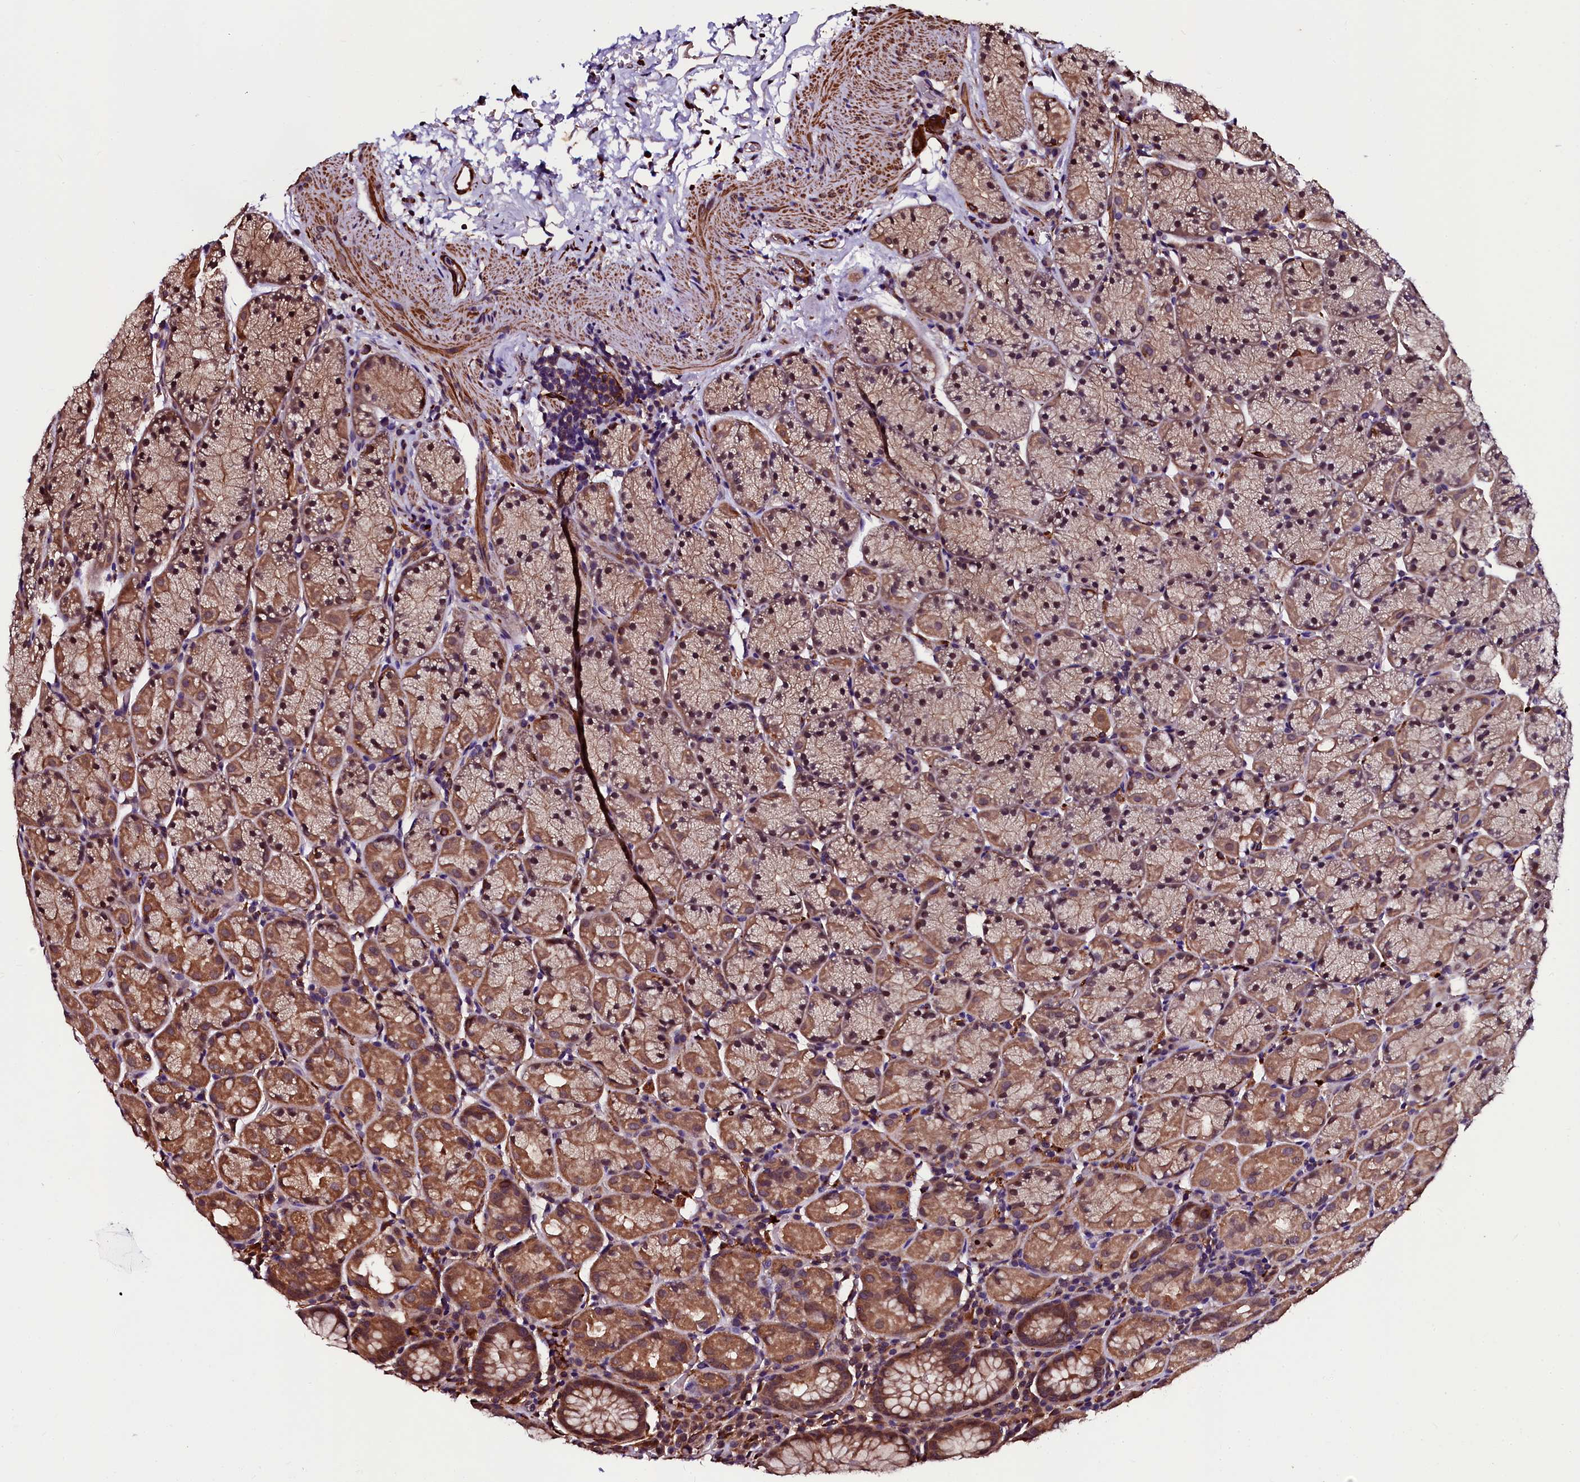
{"staining": {"intensity": "moderate", "quantity": ">75%", "location": "cytoplasmic/membranous,nuclear"}, "tissue": "stomach", "cell_type": "Glandular cells", "image_type": "normal", "snomed": [{"axis": "morphology", "description": "Normal tissue, NOS"}, {"axis": "topography", "description": "Stomach, upper"}, {"axis": "topography", "description": "Stomach, lower"}], "caption": "A high-resolution histopathology image shows immunohistochemistry staining of benign stomach, which reveals moderate cytoplasmic/membranous,nuclear staining in about >75% of glandular cells. (IHC, brightfield microscopy, high magnification).", "gene": "N4BP1", "patient": {"sex": "male", "age": 80}}